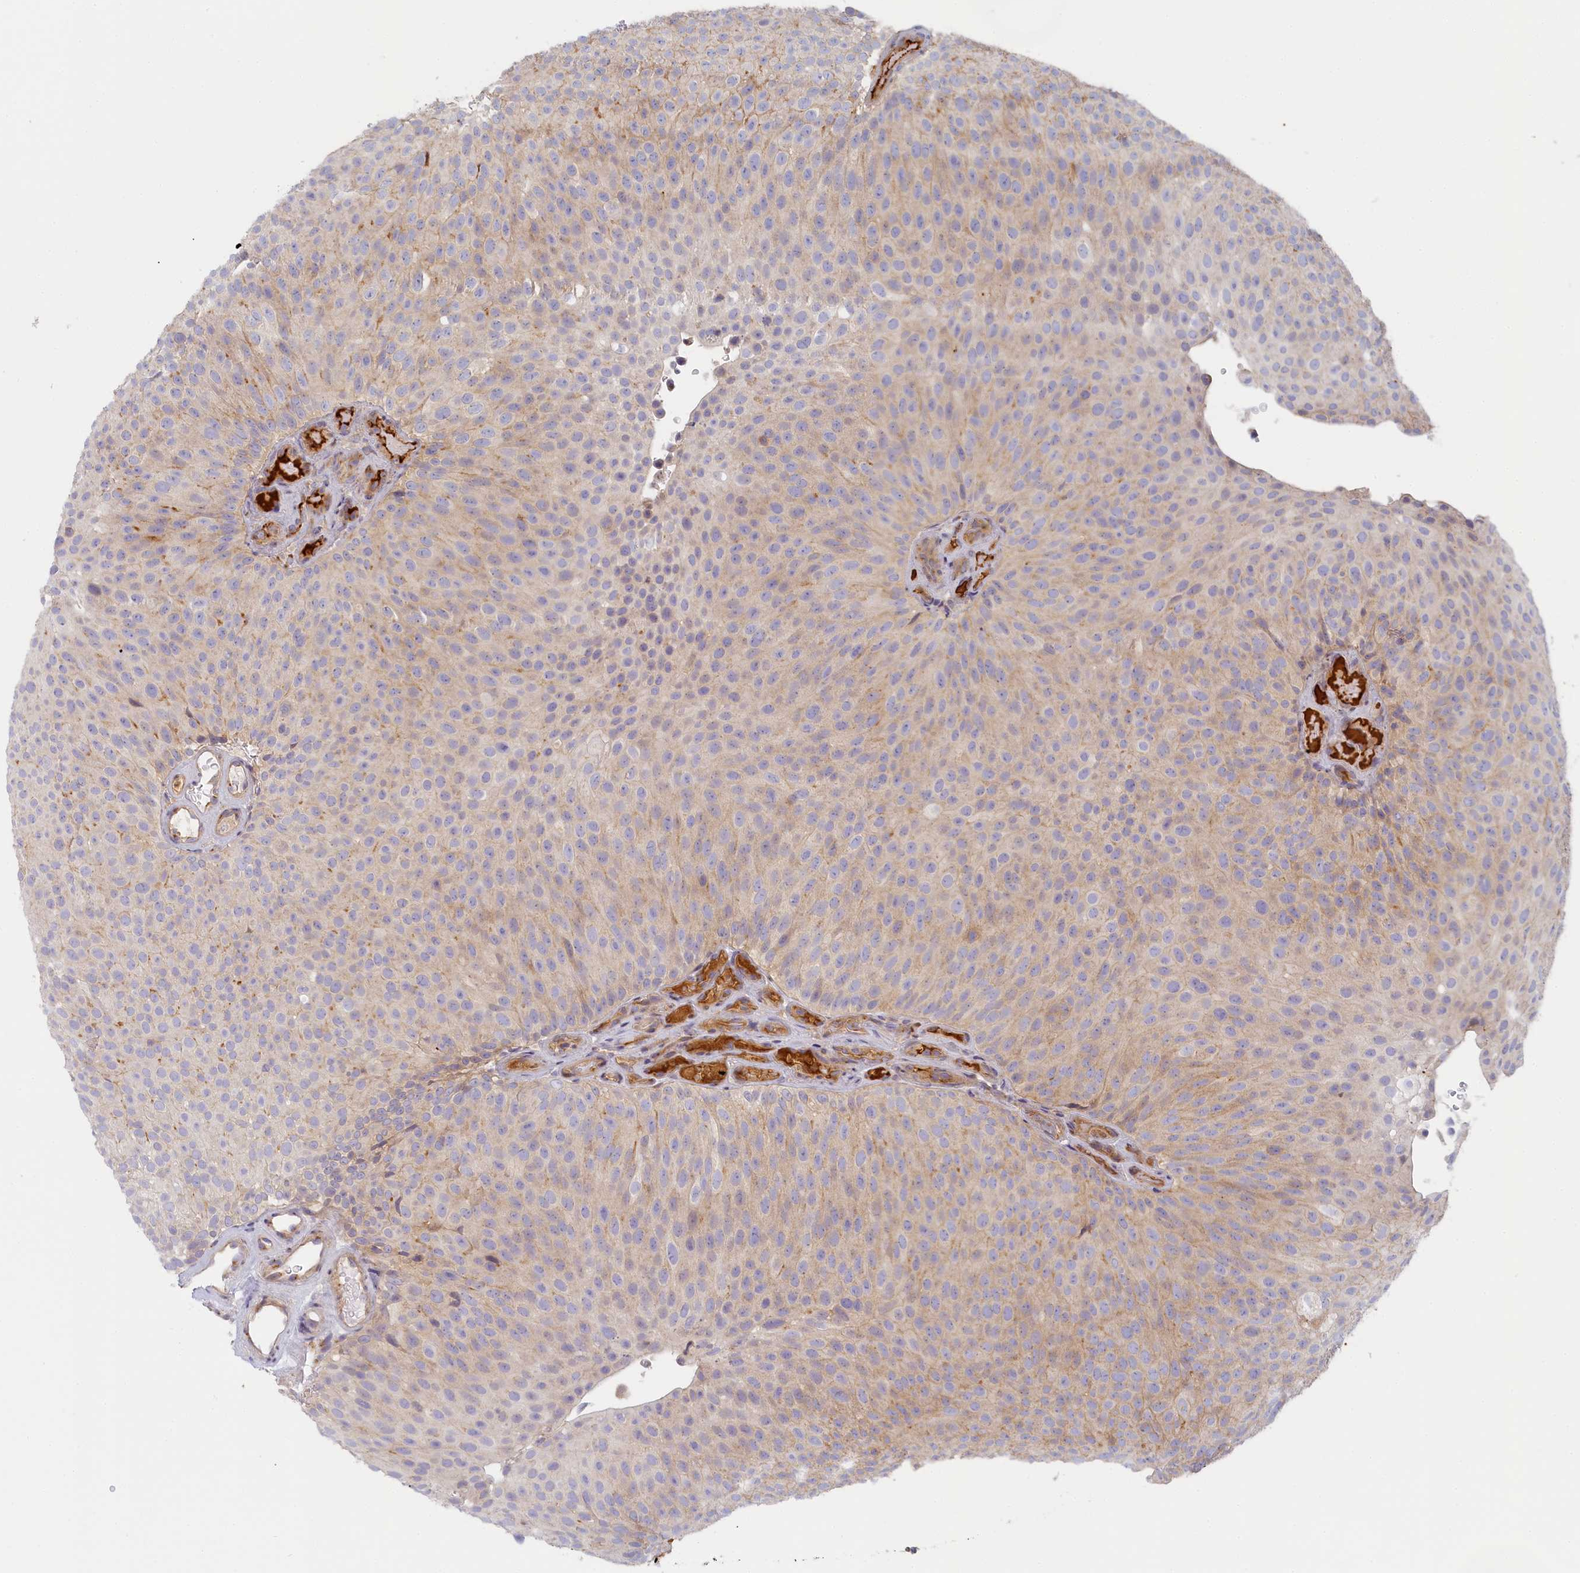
{"staining": {"intensity": "weak", "quantity": "25%-75%", "location": "cytoplasmic/membranous"}, "tissue": "urothelial cancer", "cell_type": "Tumor cells", "image_type": "cancer", "snomed": [{"axis": "morphology", "description": "Urothelial carcinoma, Low grade"}, {"axis": "topography", "description": "Urinary bladder"}], "caption": "Protein analysis of urothelial cancer tissue exhibits weak cytoplasmic/membranous positivity in approximately 25%-75% of tumor cells. Immunohistochemistry stains the protein in brown and the nuclei are stained blue.", "gene": "STX16", "patient": {"sex": "male", "age": 78}}